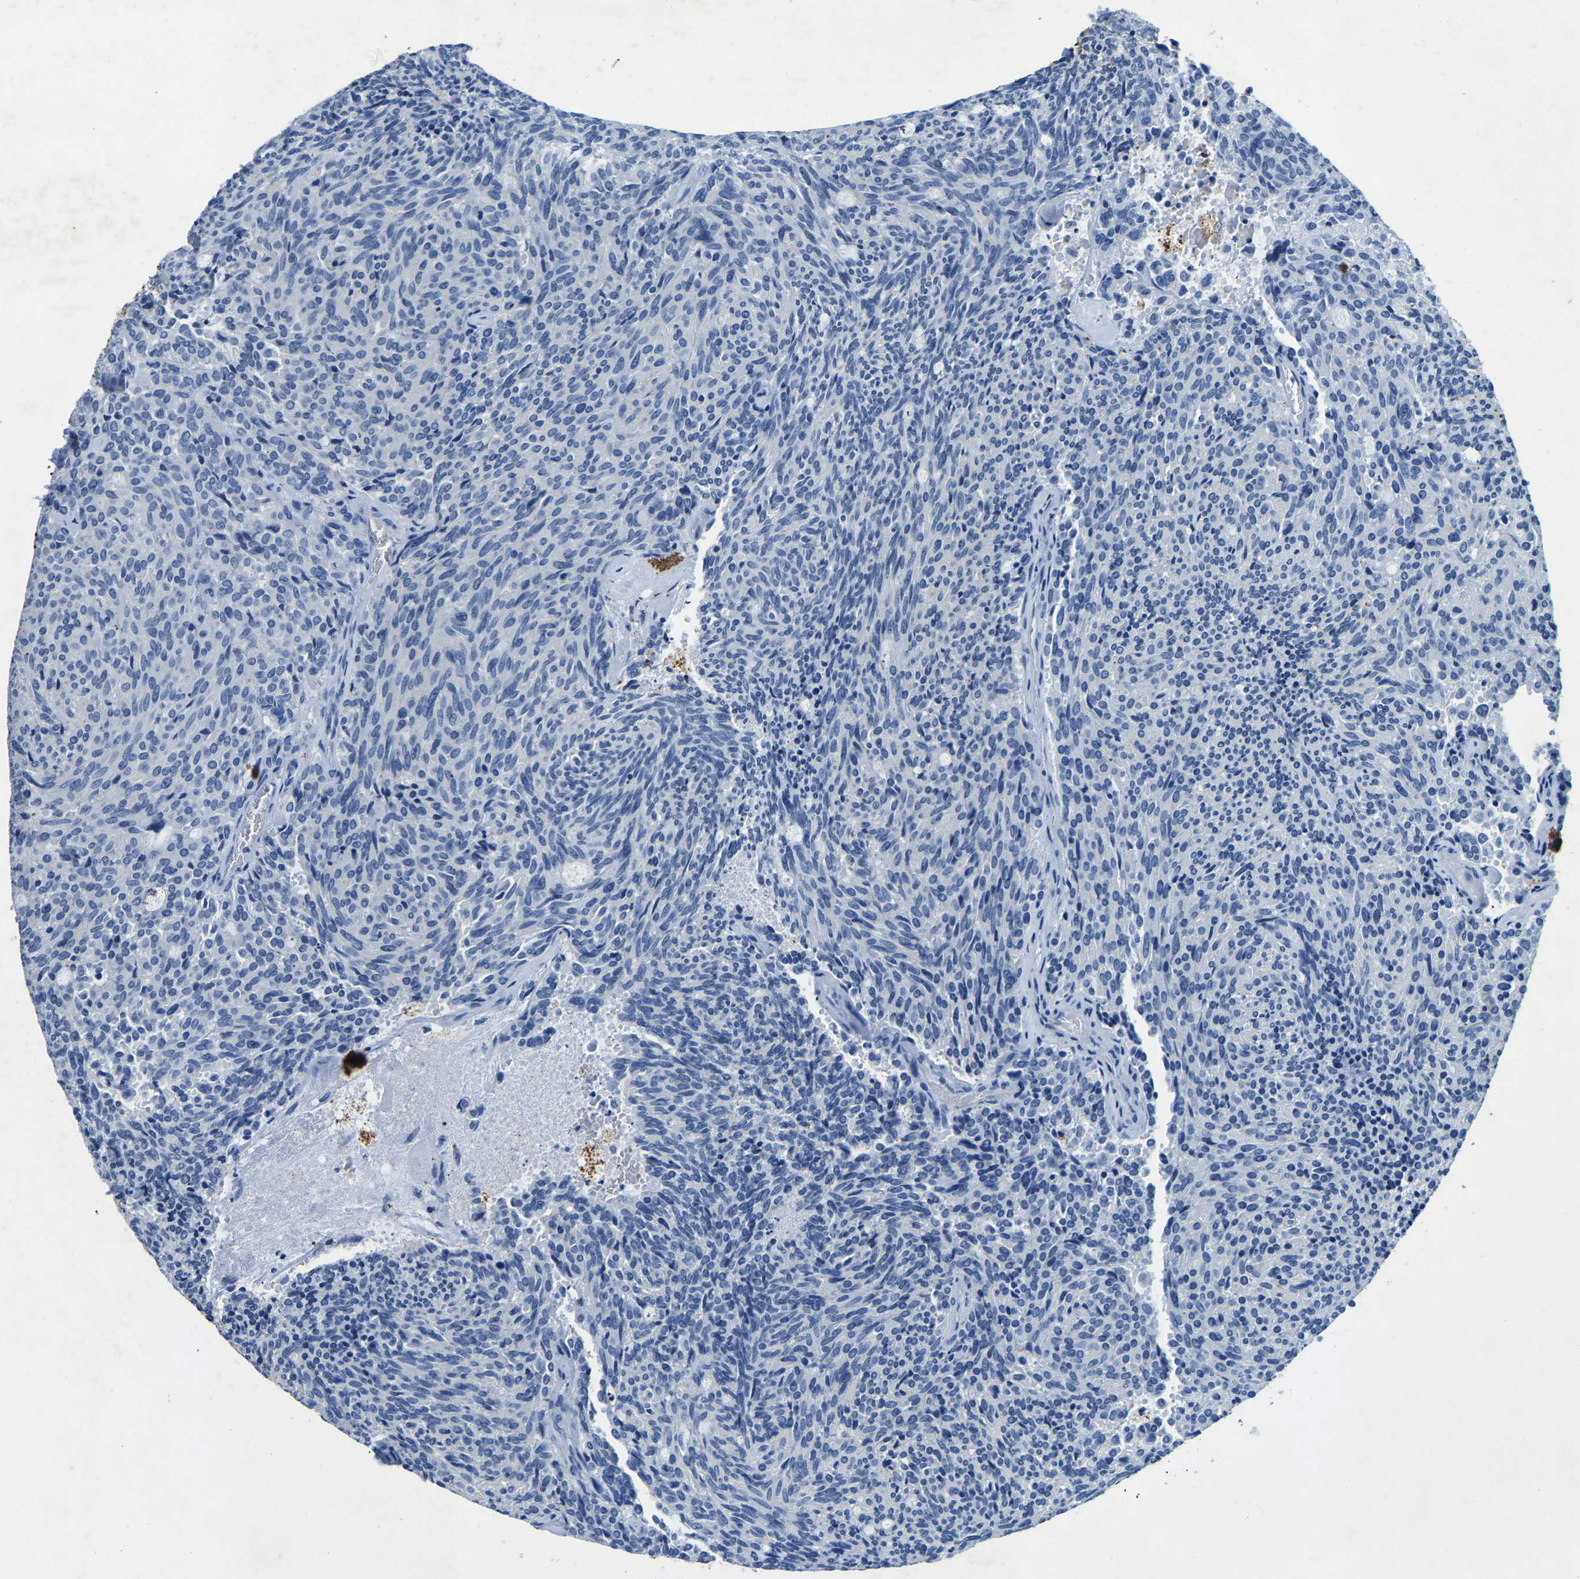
{"staining": {"intensity": "negative", "quantity": "none", "location": "none"}, "tissue": "carcinoid", "cell_type": "Tumor cells", "image_type": "cancer", "snomed": [{"axis": "morphology", "description": "Carcinoid, malignant, NOS"}, {"axis": "topography", "description": "Pancreas"}], "caption": "DAB immunohistochemical staining of human carcinoid (malignant) exhibits no significant expression in tumor cells.", "gene": "UBN2", "patient": {"sex": "female", "age": 54}}